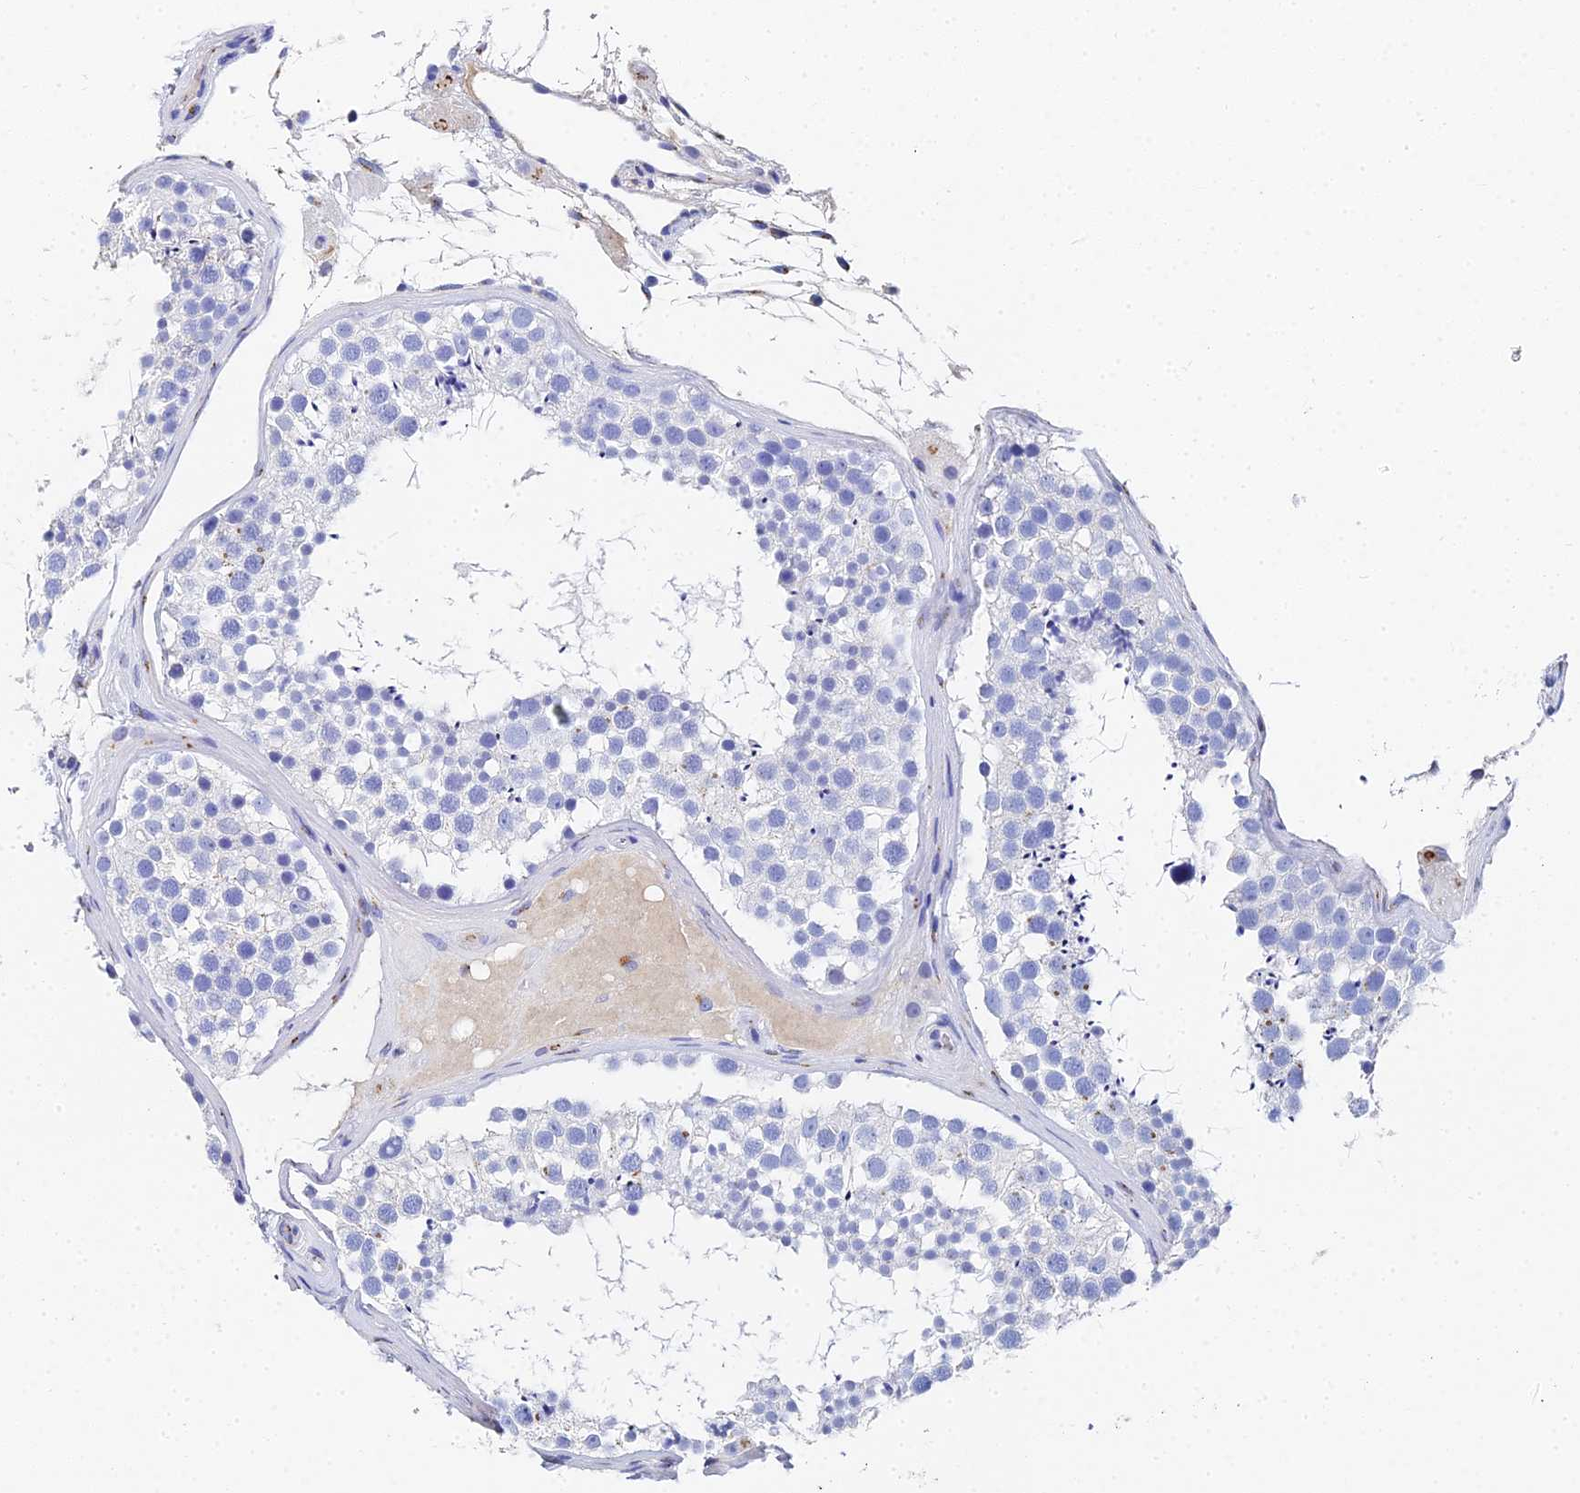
{"staining": {"intensity": "negative", "quantity": "none", "location": "none"}, "tissue": "testis", "cell_type": "Cells in seminiferous ducts", "image_type": "normal", "snomed": [{"axis": "morphology", "description": "Normal tissue, NOS"}, {"axis": "topography", "description": "Testis"}], "caption": "An image of testis stained for a protein shows no brown staining in cells in seminiferous ducts. (Stains: DAB IHC with hematoxylin counter stain, Microscopy: brightfield microscopy at high magnification).", "gene": "ENSG00000268674", "patient": {"sex": "male", "age": 46}}